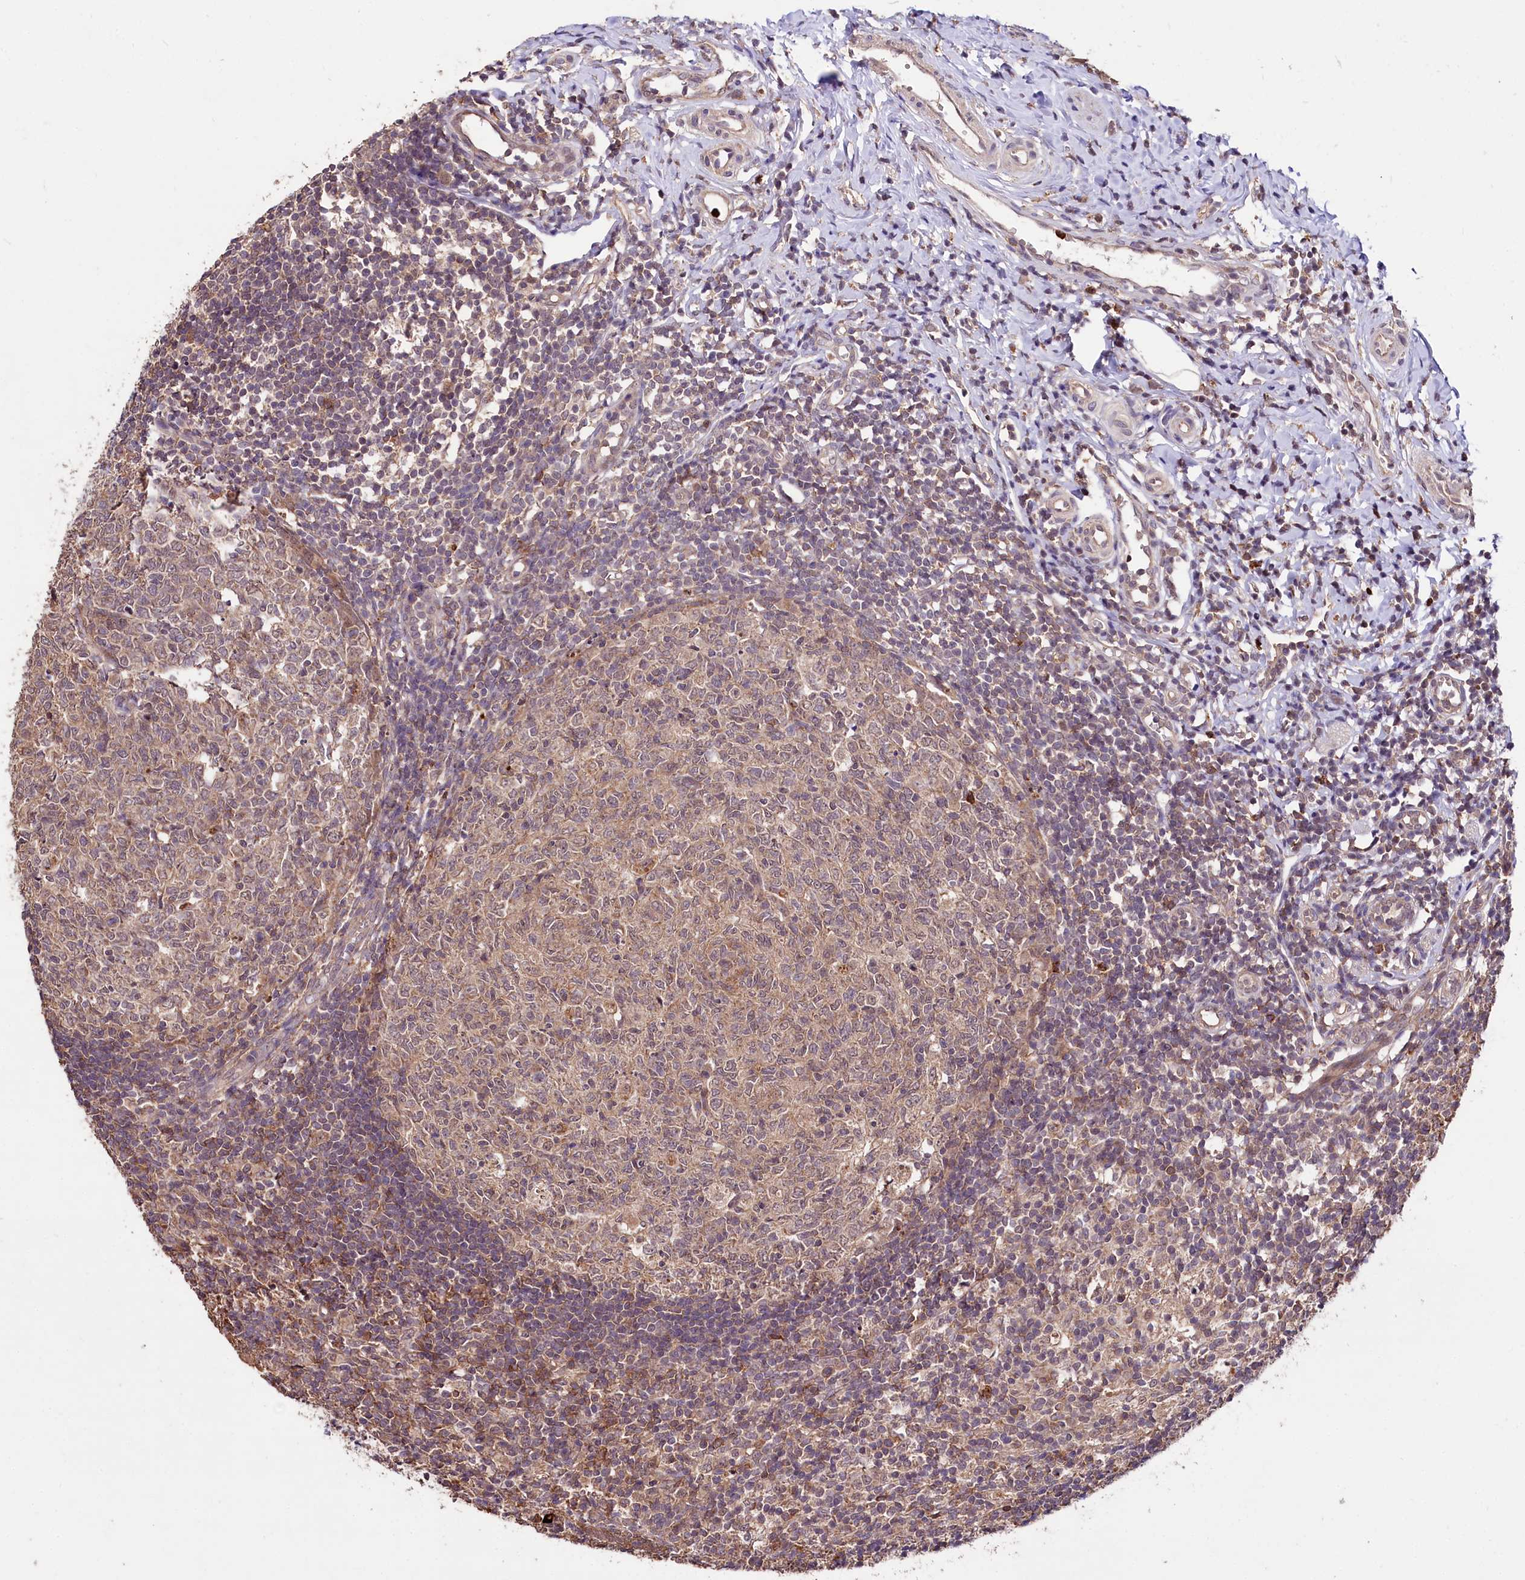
{"staining": {"intensity": "moderate", "quantity": ">75%", "location": "cytoplasmic/membranous"}, "tissue": "appendix", "cell_type": "Glandular cells", "image_type": "normal", "snomed": [{"axis": "morphology", "description": "Normal tissue, NOS"}, {"axis": "topography", "description": "Appendix"}], "caption": "Moderate cytoplasmic/membranous staining is seen in approximately >75% of glandular cells in normal appendix.", "gene": "KLRB1", "patient": {"sex": "male", "age": 14}}